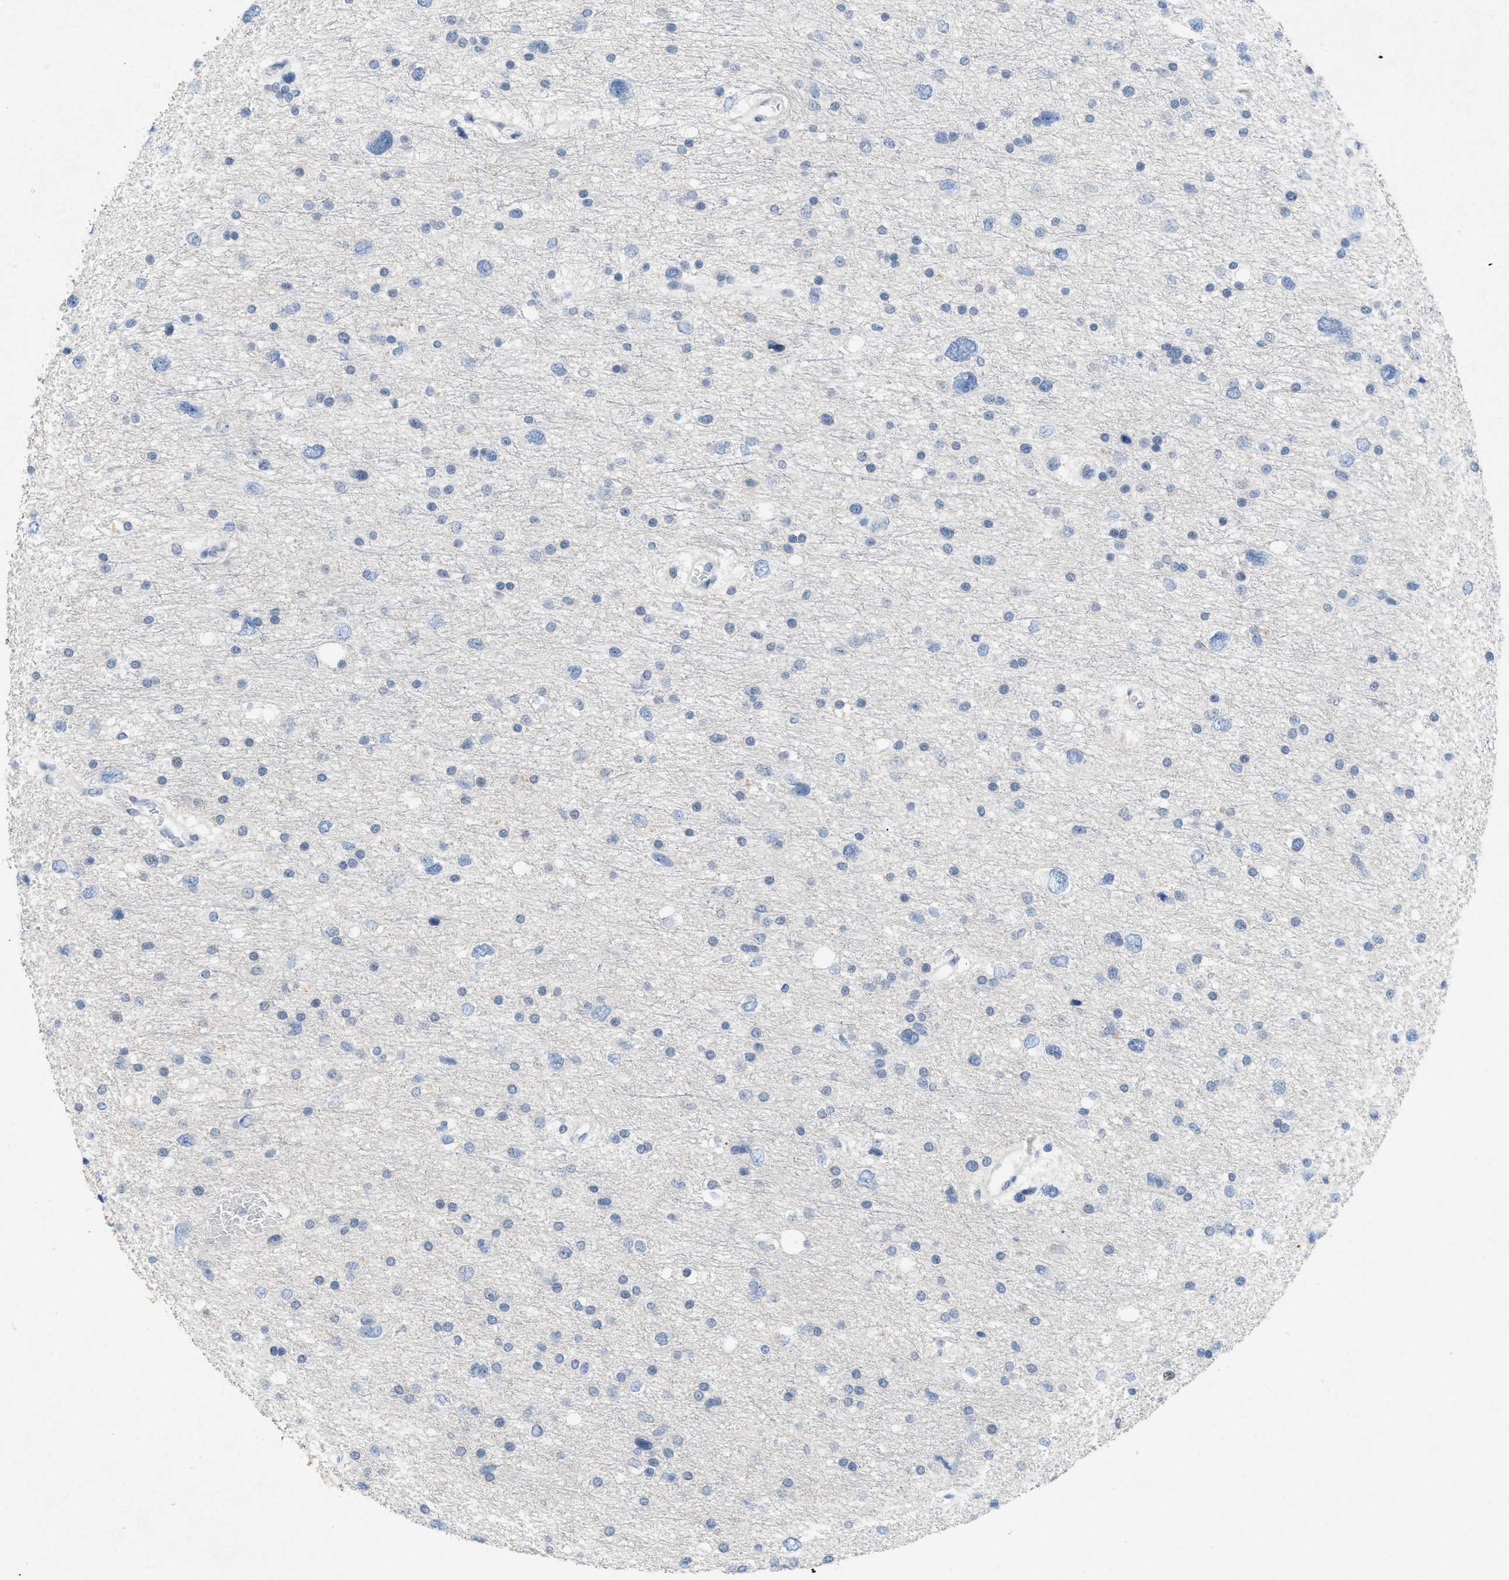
{"staining": {"intensity": "negative", "quantity": "none", "location": "none"}, "tissue": "glioma", "cell_type": "Tumor cells", "image_type": "cancer", "snomed": [{"axis": "morphology", "description": "Glioma, malignant, Low grade"}, {"axis": "topography", "description": "Brain"}], "caption": "The immunohistochemistry (IHC) micrograph has no significant expression in tumor cells of glioma tissue.", "gene": "TASOR", "patient": {"sex": "female", "age": 37}}